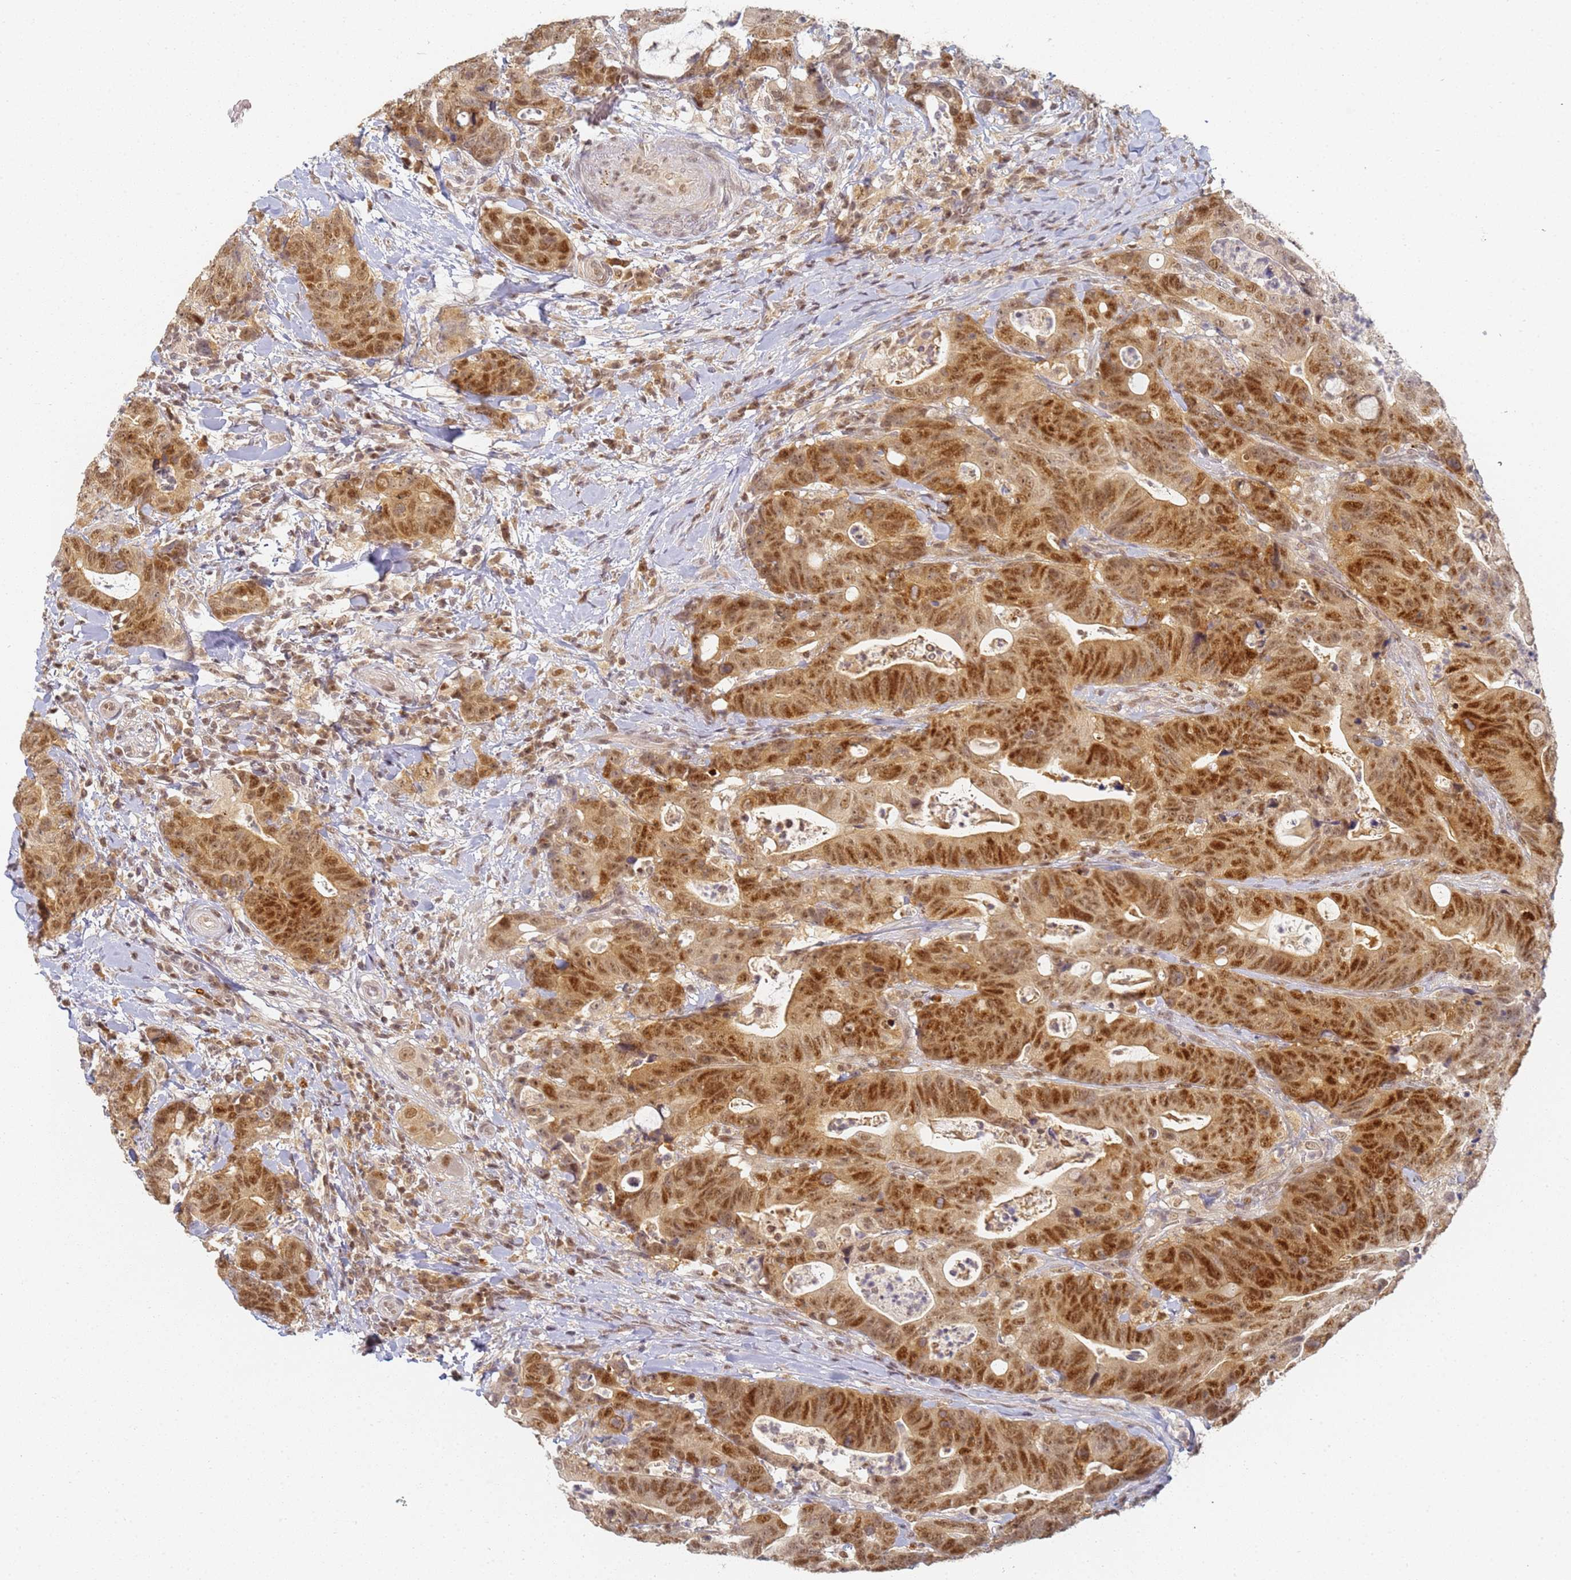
{"staining": {"intensity": "strong", "quantity": ">75%", "location": "nuclear"}, "tissue": "colorectal cancer", "cell_type": "Tumor cells", "image_type": "cancer", "snomed": [{"axis": "morphology", "description": "Adenocarcinoma, NOS"}, {"axis": "topography", "description": "Colon"}], "caption": "Approximately >75% of tumor cells in colorectal cancer show strong nuclear protein positivity as visualized by brown immunohistochemical staining.", "gene": "HMCES", "patient": {"sex": "female", "age": 82}}